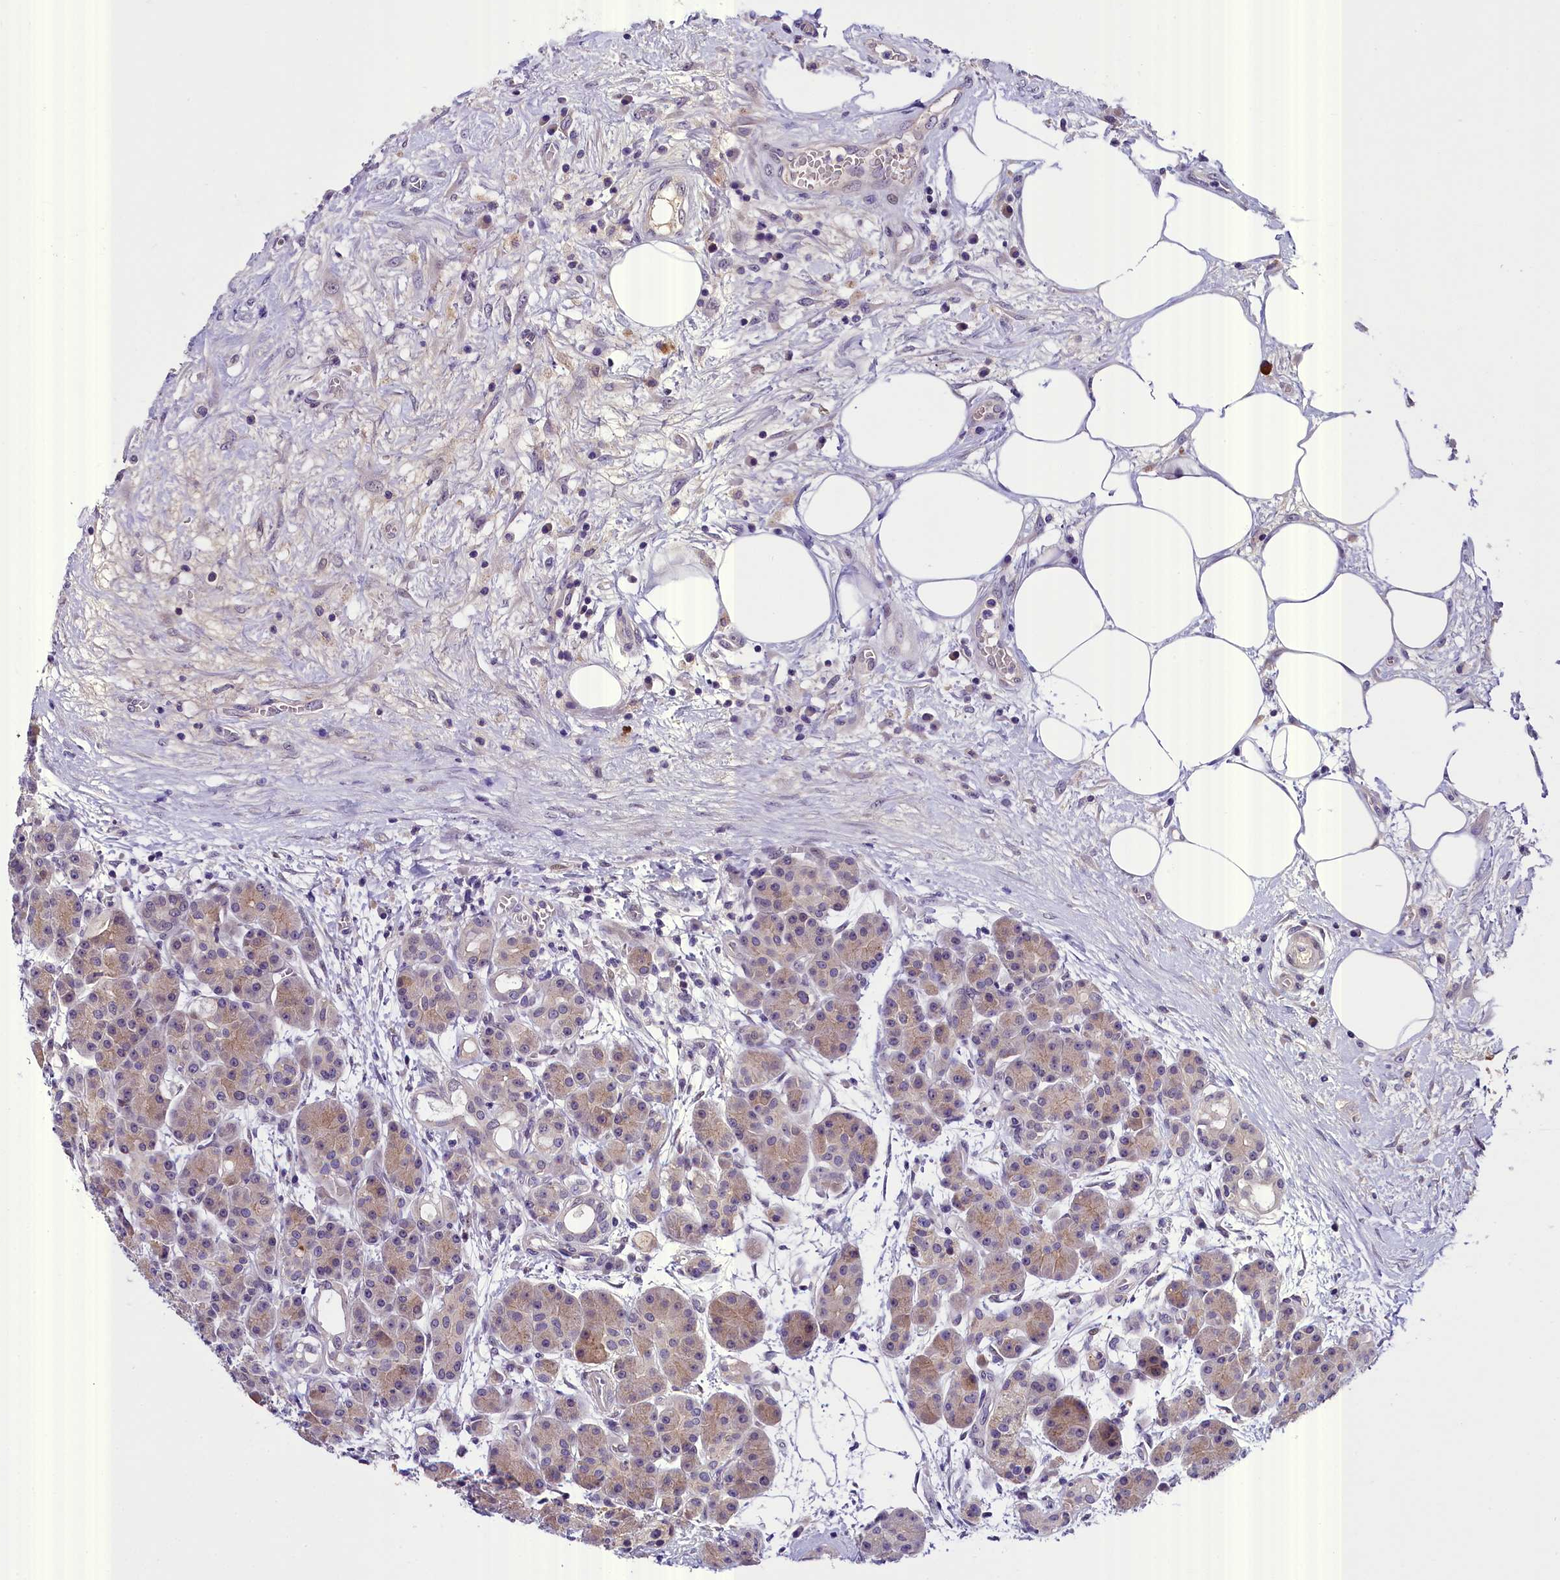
{"staining": {"intensity": "weak", "quantity": ">75%", "location": "cytoplasmic/membranous"}, "tissue": "pancreas", "cell_type": "Exocrine glandular cells", "image_type": "normal", "snomed": [{"axis": "morphology", "description": "Normal tissue, NOS"}, {"axis": "topography", "description": "Pancreas"}], "caption": "Immunohistochemistry (IHC) staining of normal pancreas, which exhibits low levels of weak cytoplasmic/membranous staining in about >75% of exocrine glandular cells indicating weak cytoplasmic/membranous protein positivity. The staining was performed using DAB (3,3'-diaminobenzidine) (brown) for protein detection and nuclei were counterstained in hematoxylin (blue).", "gene": "ENKD1", "patient": {"sex": "male", "age": 63}}